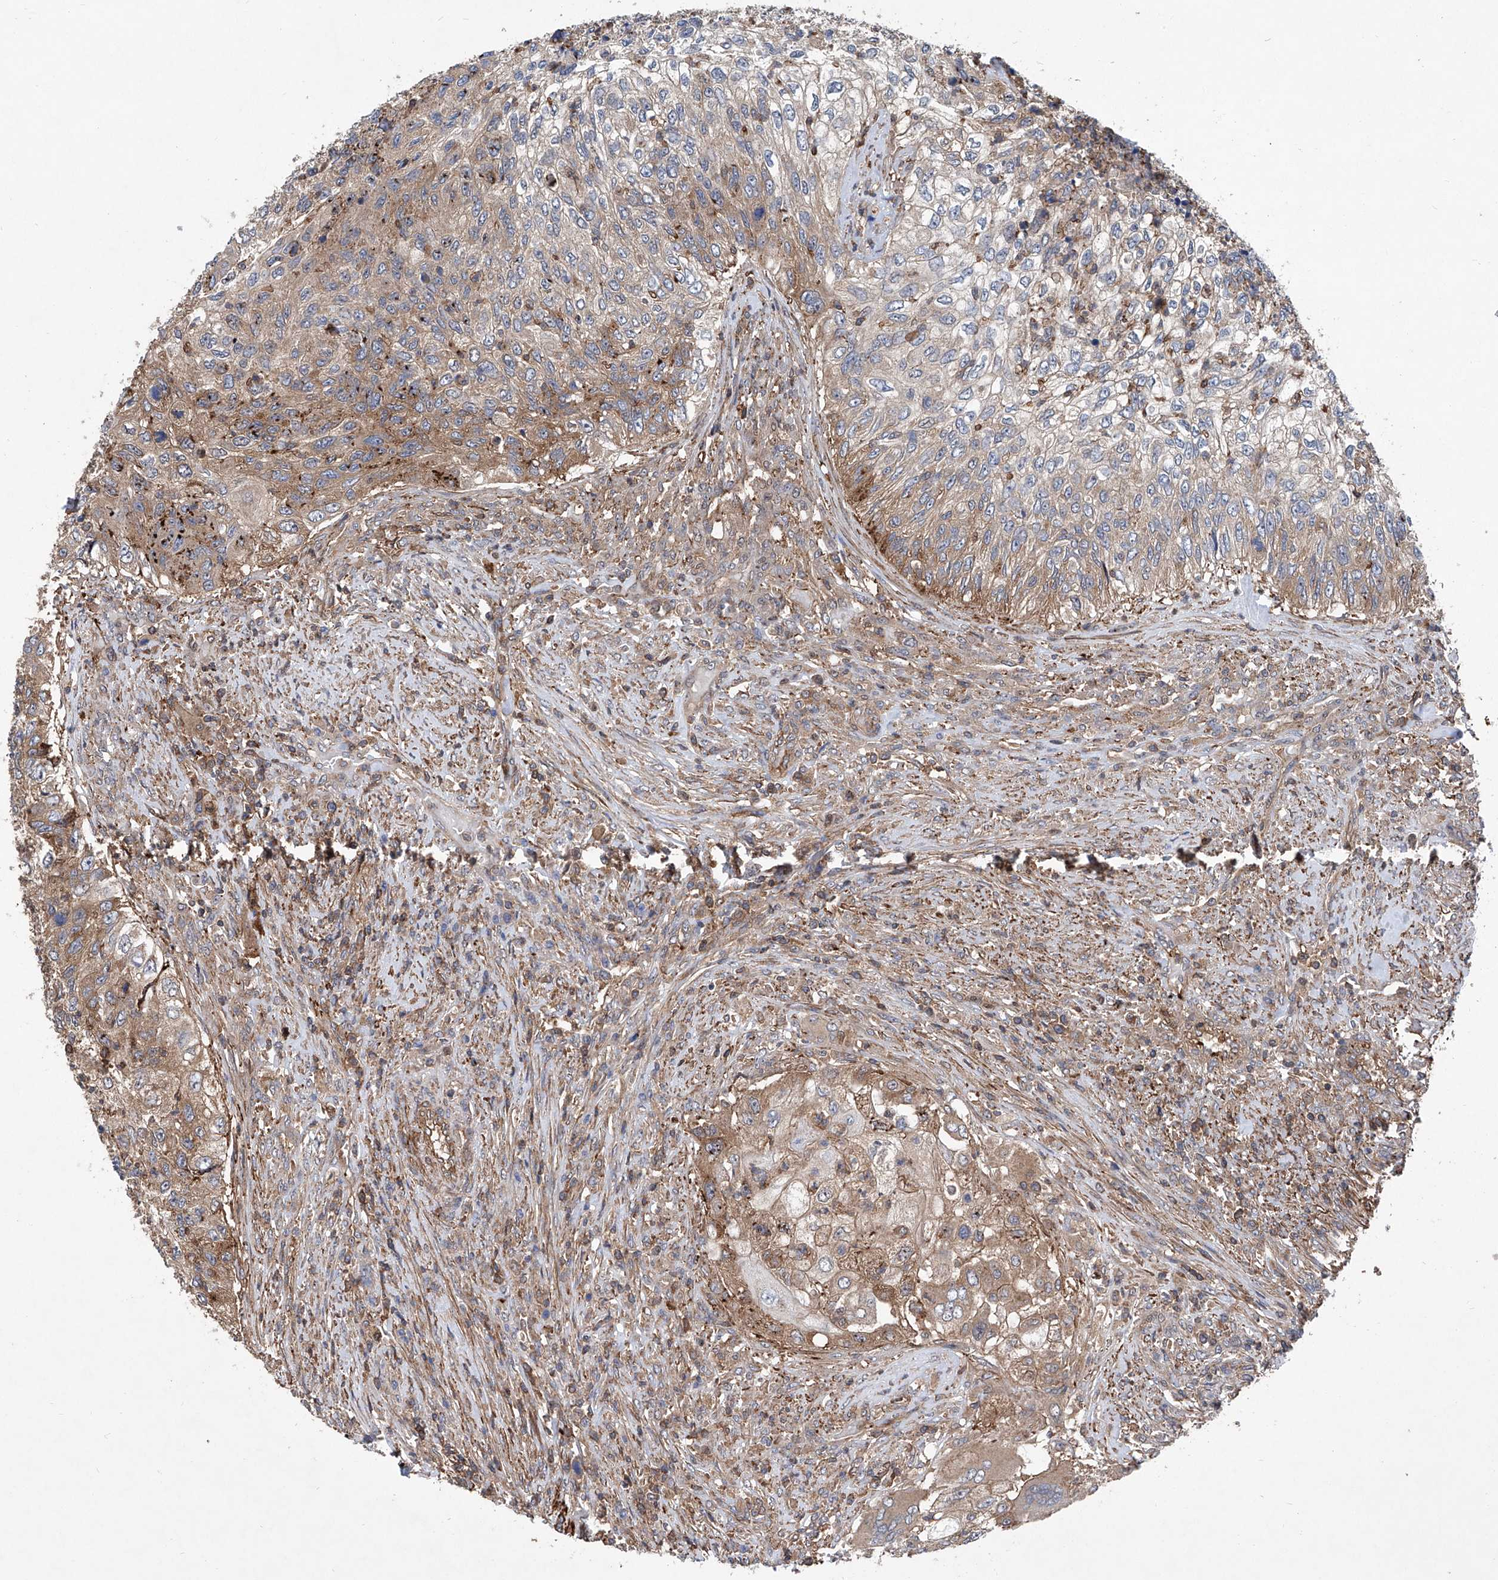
{"staining": {"intensity": "moderate", "quantity": "25%-75%", "location": "cytoplasmic/membranous"}, "tissue": "urothelial cancer", "cell_type": "Tumor cells", "image_type": "cancer", "snomed": [{"axis": "morphology", "description": "Urothelial carcinoma, High grade"}, {"axis": "topography", "description": "Urinary bladder"}], "caption": "Urothelial carcinoma (high-grade) stained with immunohistochemistry (IHC) reveals moderate cytoplasmic/membranous positivity in about 25%-75% of tumor cells.", "gene": "NT5C3A", "patient": {"sex": "female", "age": 60}}